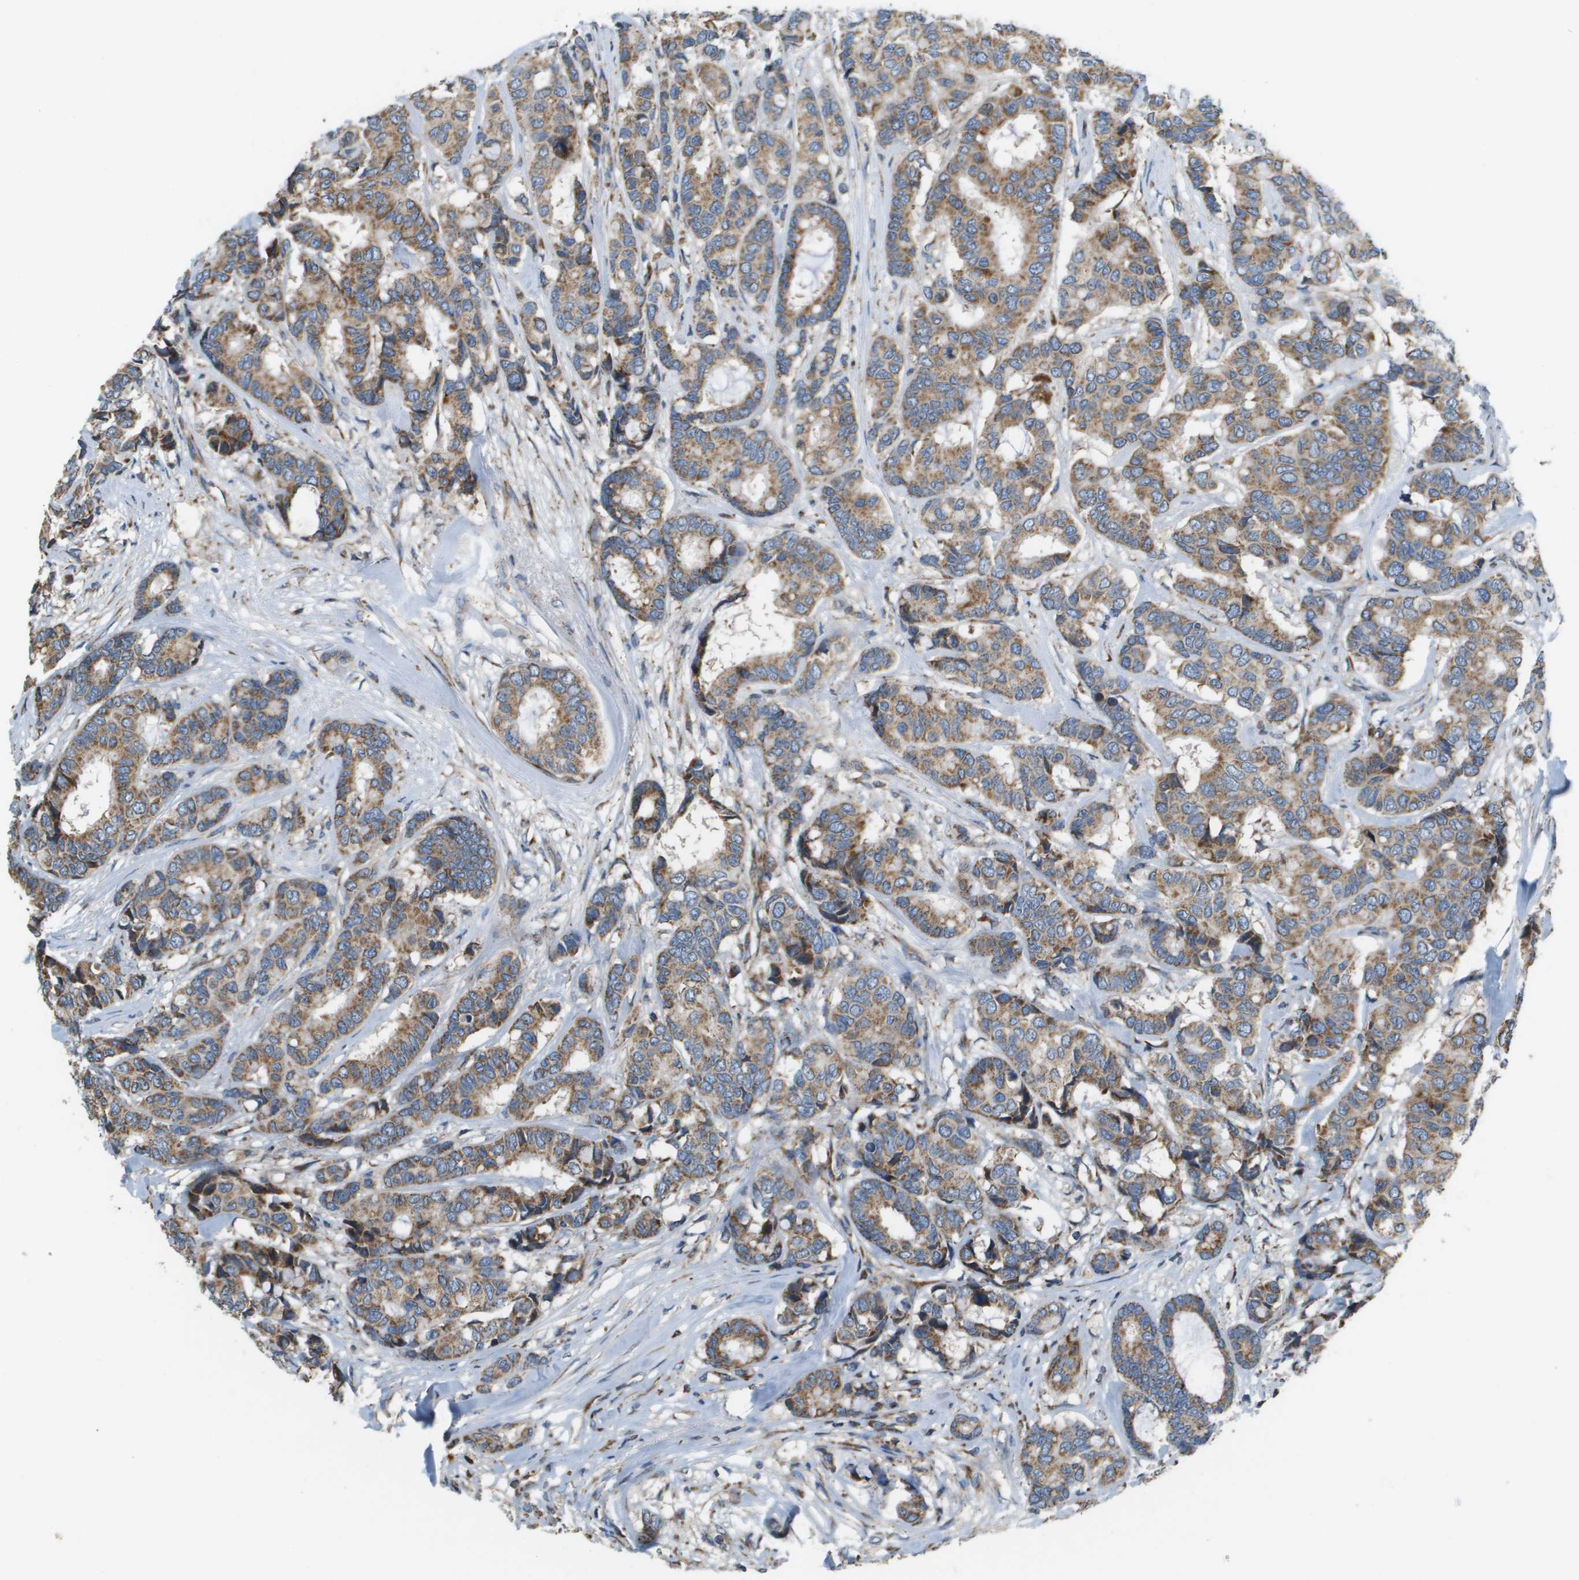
{"staining": {"intensity": "moderate", "quantity": ">75%", "location": "cytoplasmic/membranous"}, "tissue": "breast cancer", "cell_type": "Tumor cells", "image_type": "cancer", "snomed": [{"axis": "morphology", "description": "Duct carcinoma"}, {"axis": "topography", "description": "Breast"}], "caption": "Immunohistochemistry histopathology image of breast cancer stained for a protein (brown), which reveals medium levels of moderate cytoplasmic/membranous positivity in about >75% of tumor cells.", "gene": "NRK", "patient": {"sex": "female", "age": 87}}